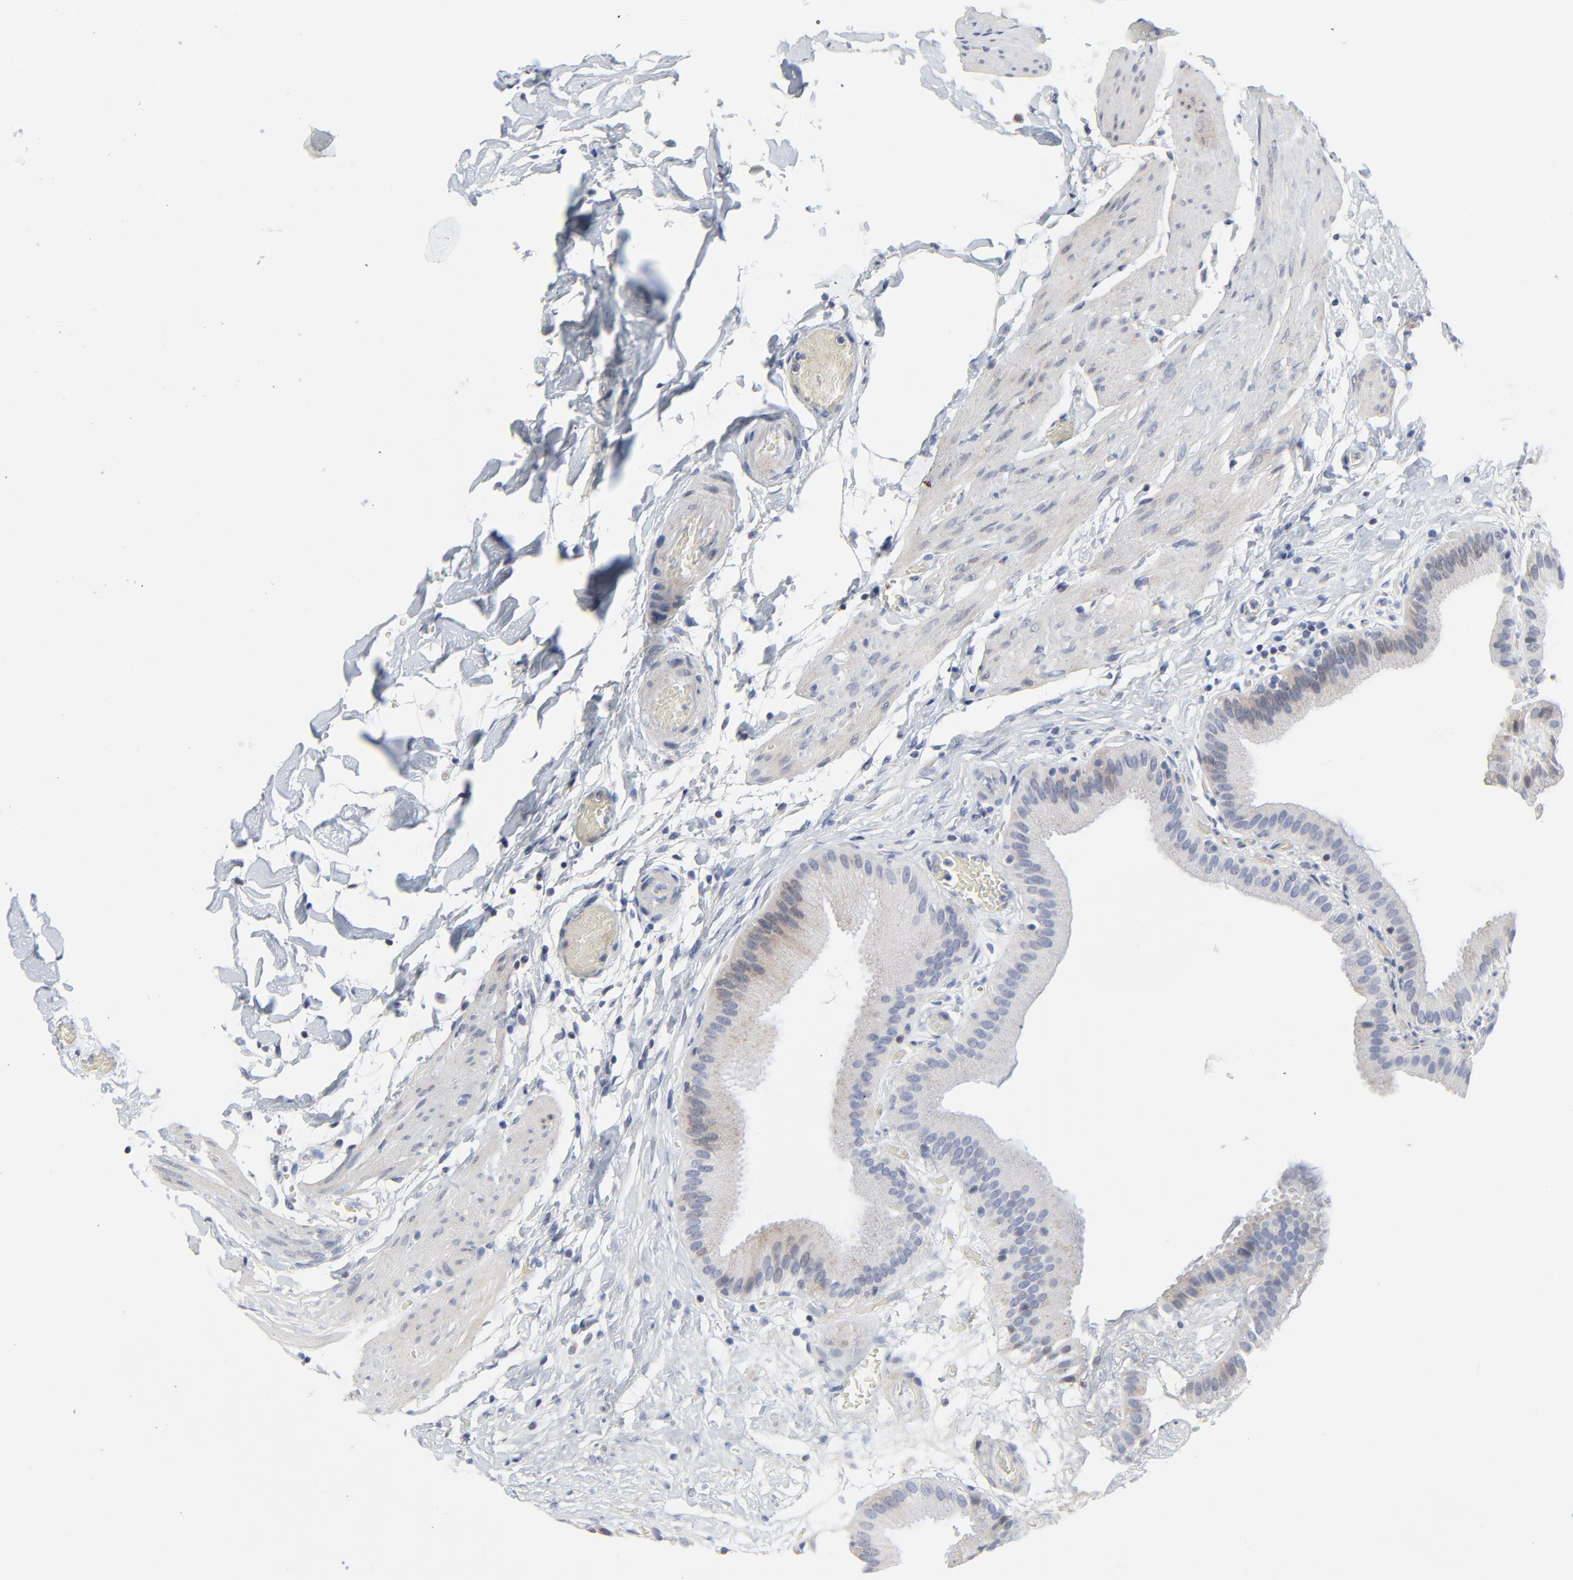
{"staining": {"intensity": "weak", "quantity": "<25%", "location": "cytoplasmic/membranous"}, "tissue": "gallbladder", "cell_type": "Glandular cells", "image_type": "normal", "snomed": [{"axis": "morphology", "description": "Normal tissue, NOS"}, {"axis": "topography", "description": "Gallbladder"}], "caption": "The histopathology image reveals no significant staining in glandular cells of gallbladder. (Immunohistochemistry, brightfield microscopy, high magnification).", "gene": "NLGN3", "patient": {"sex": "female", "age": 63}}